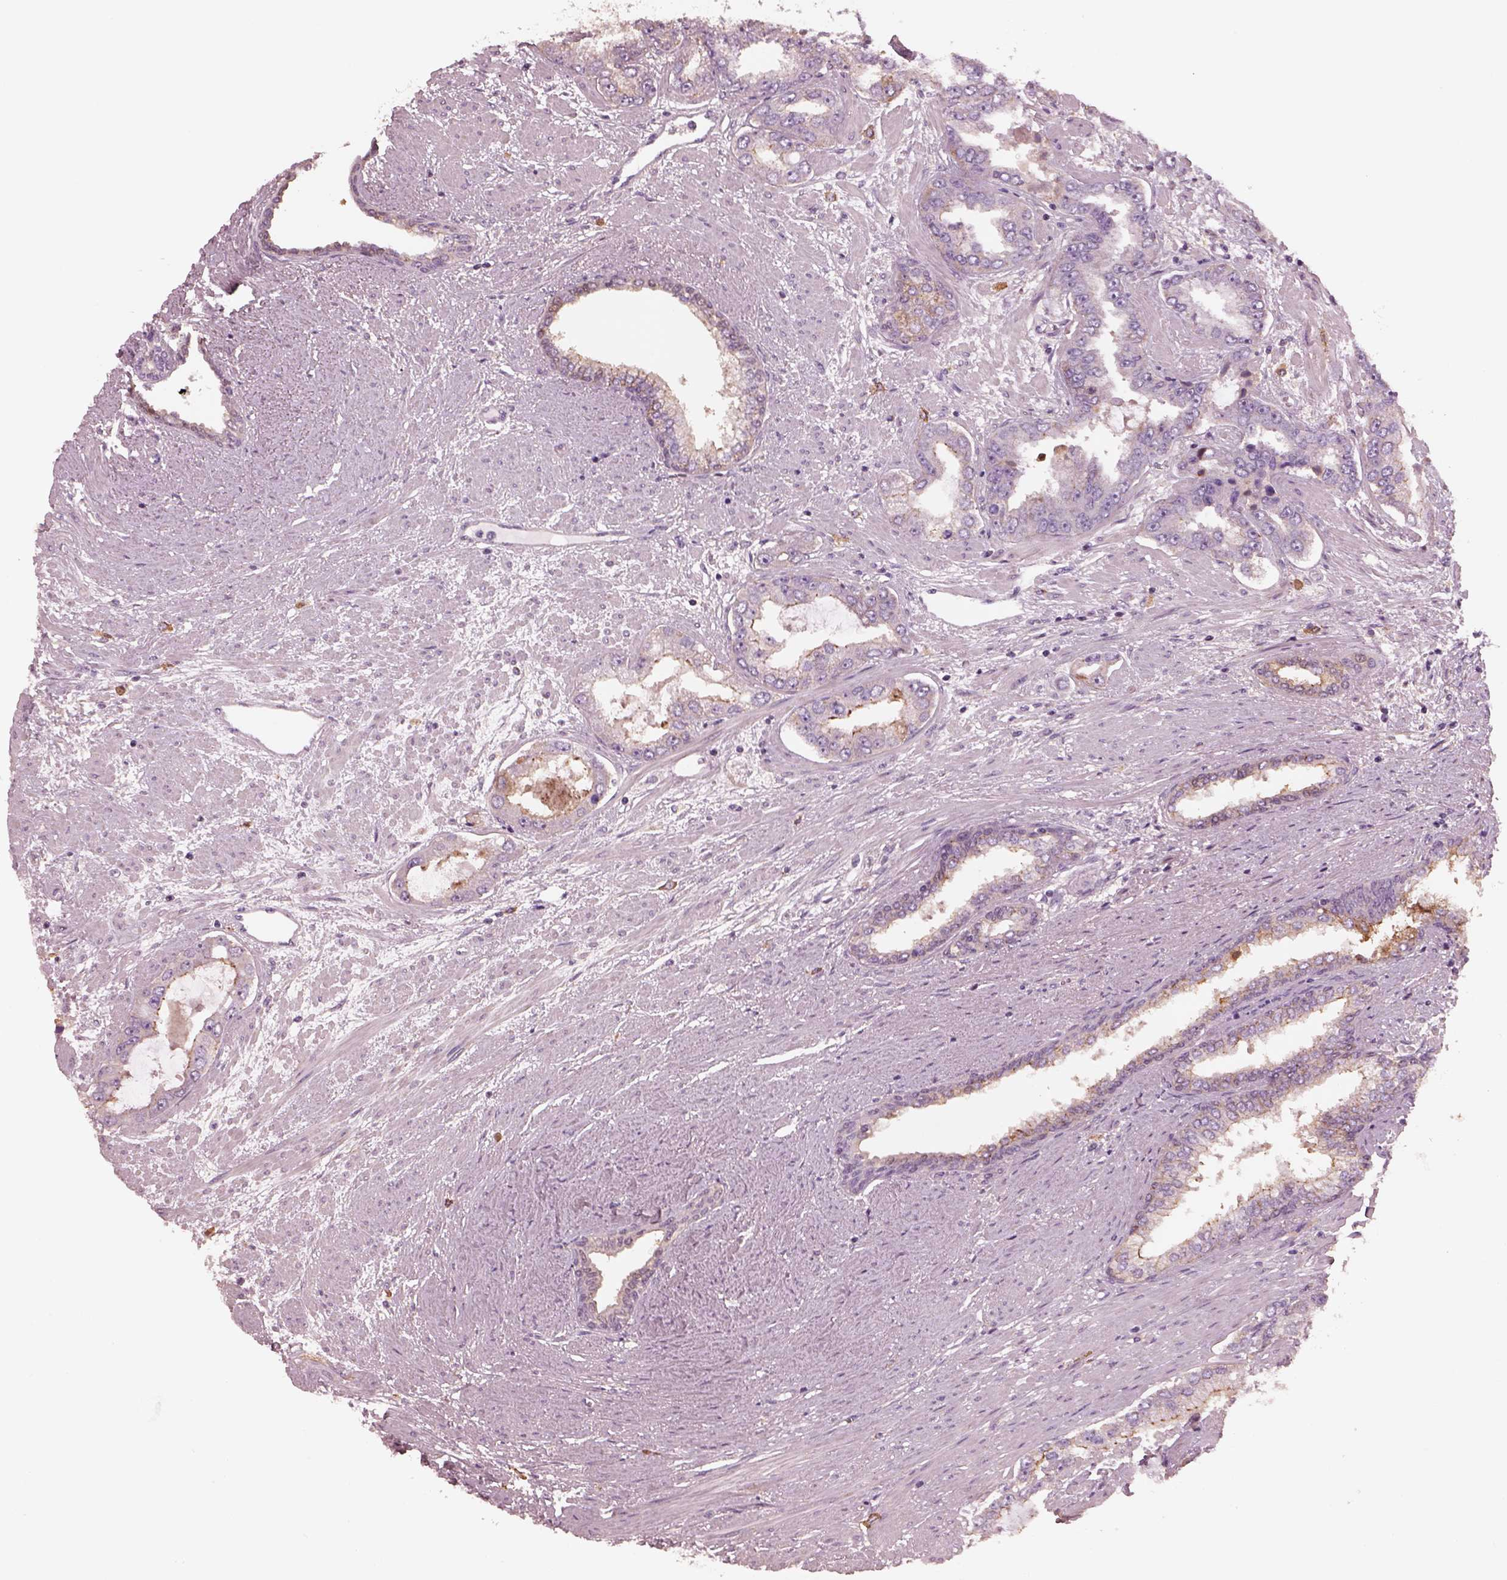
{"staining": {"intensity": "negative", "quantity": "none", "location": "none"}, "tissue": "prostate cancer", "cell_type": "Tumor cells", "image_type": "cancer", "snomed": [{"axis": "morphology", "description": "Adenocarcinoma, Low grade"}, {"axis": "topography", "description": "Prostate"}], "caption": "Immunohistochemistry (IHC) photomicrograph of prostate cancer (adenocarcinoma (low-grade)) stained for a protein (brown), which reveals no staining in tumor cells.", "gene": "SRI", "patient": {"sex": "male", "age": 60}}